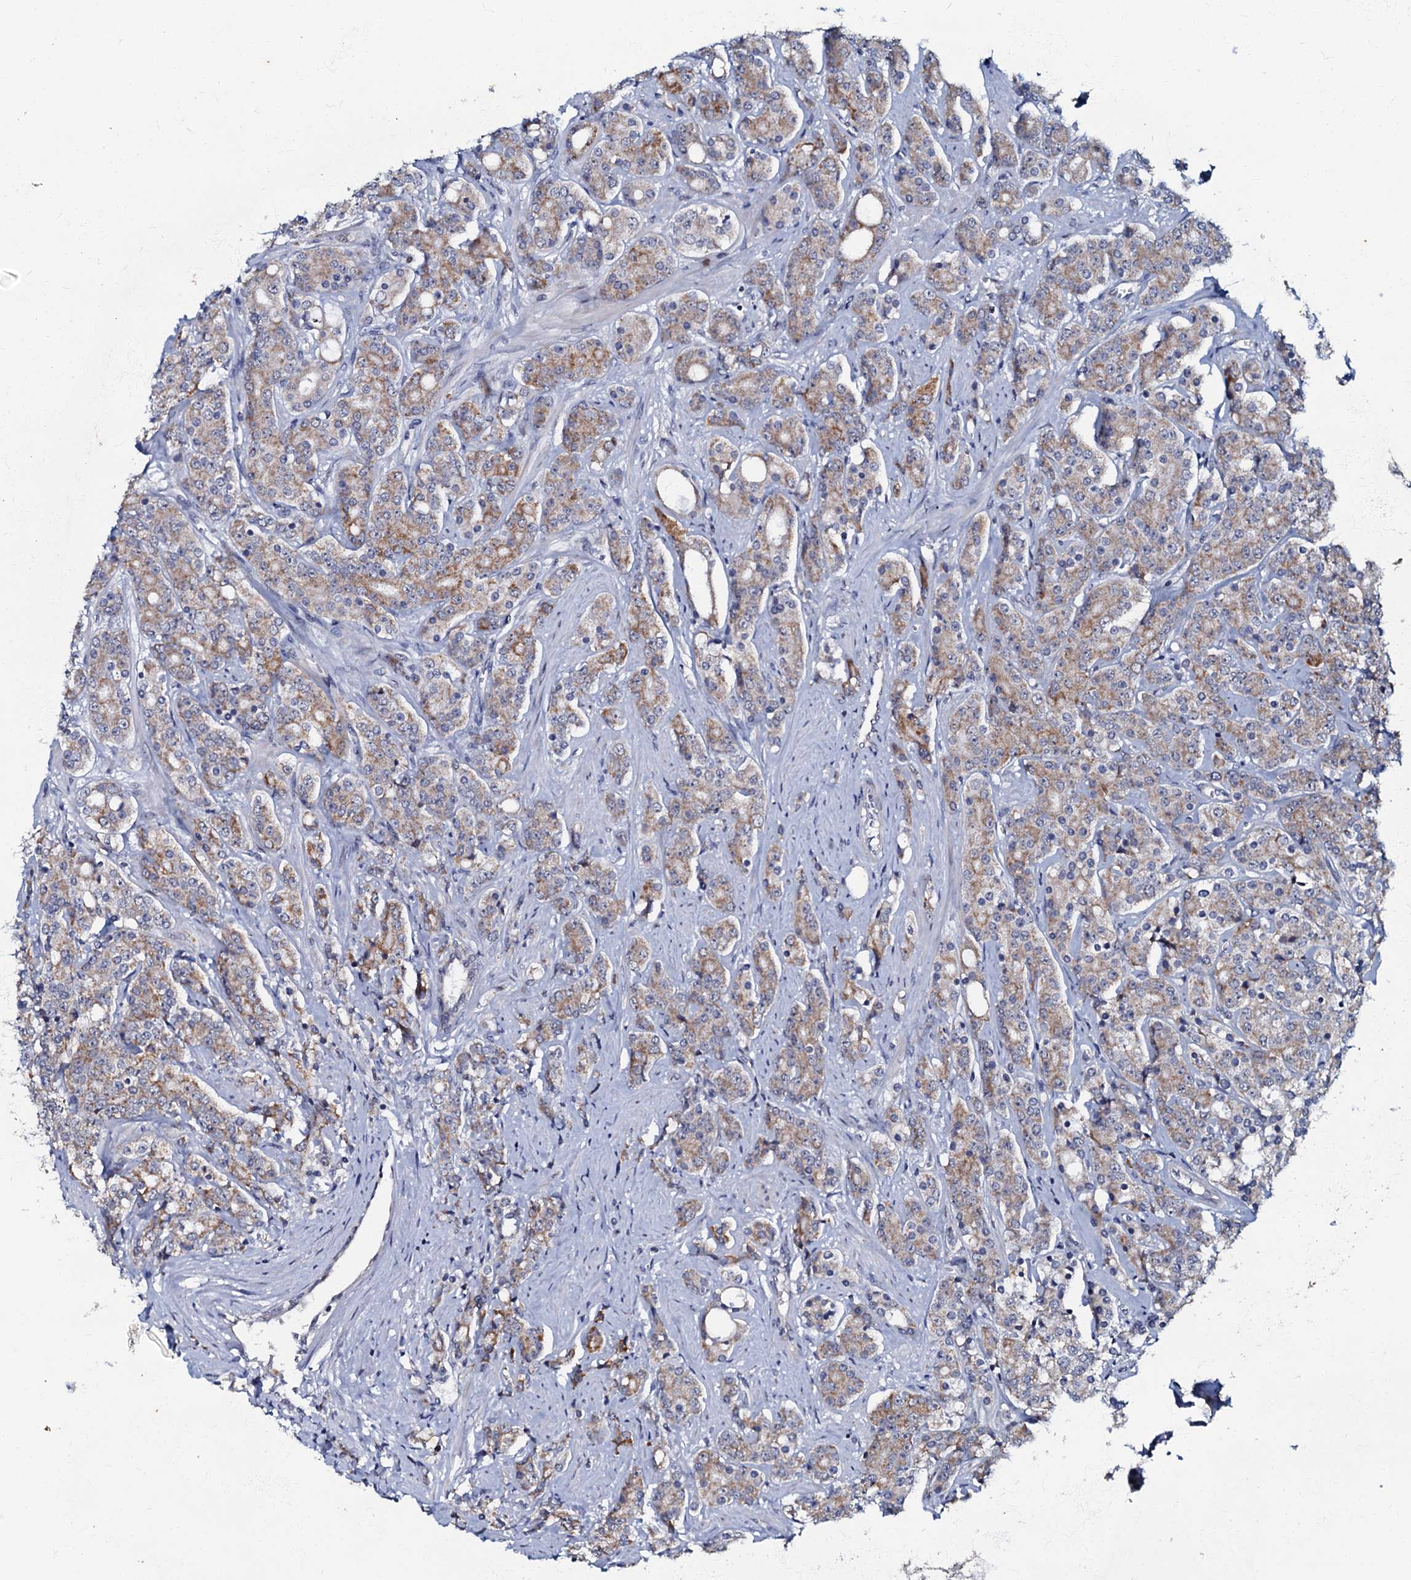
{"staining": {"intensity": "moderate", "quantity": ">75%", "location": "cytoplasmic/membranous"}, "tissue": "prostate cancer", "cell_type": "Tumor cells", "image_type": "cancer", "snomed": [{"axis": "morphology", "description": "Adenocarcinoma, High grade"}, {"axis": "topography", "description": "Prostate"}], "caption": "A histopathology image of human prostate cancer stained for a protein reveals moderate cytoplasmic/membranous brown staining in tumor cells.", "gene": "MRPL51", "patient": {"sex": "male", "age": 62}}